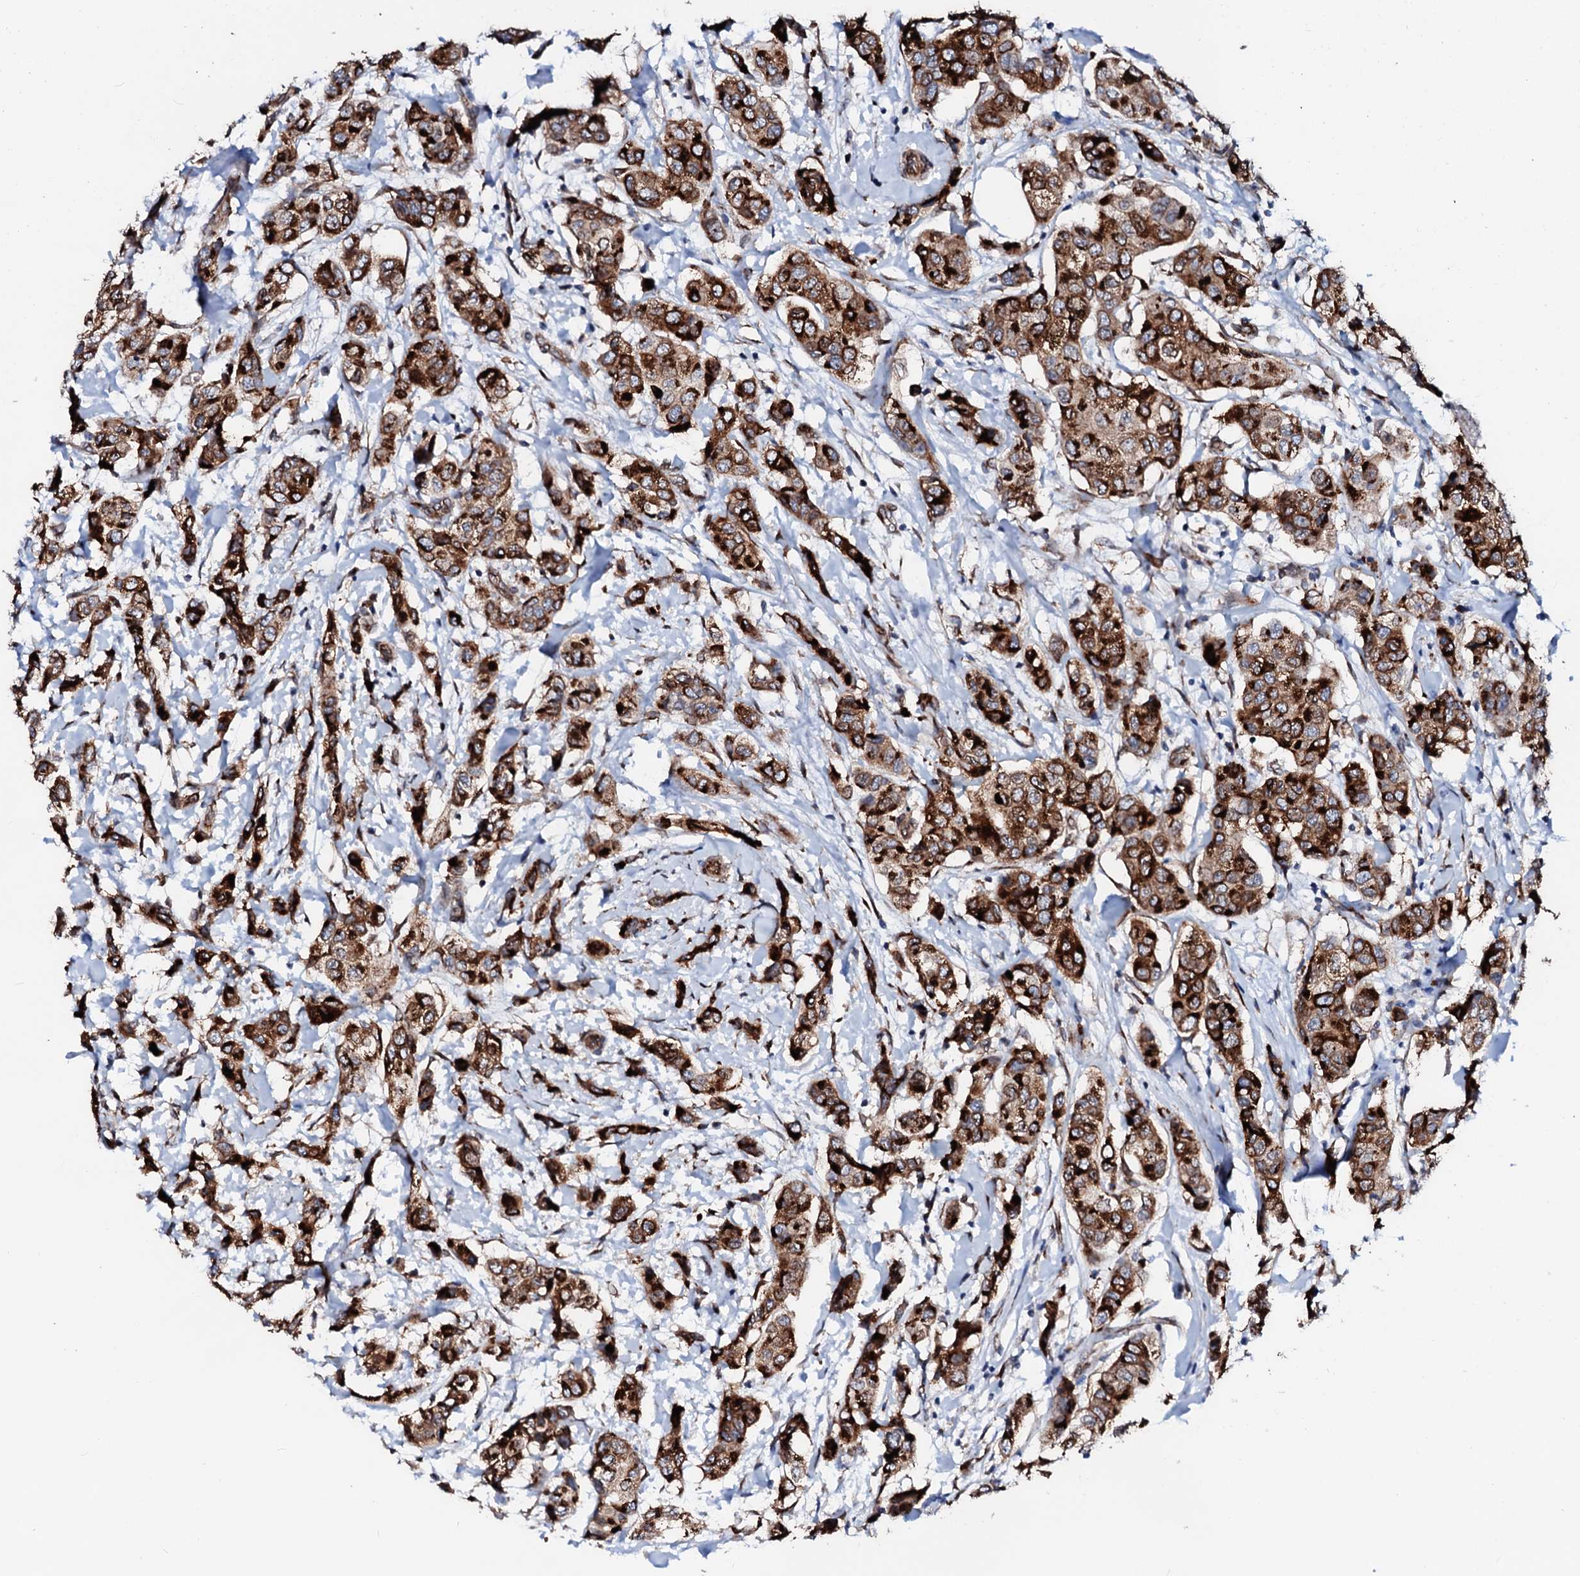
{"staining": {"intensity": "strong", "quantity": ">75%", "location": "cytoplasmic/membranous"}, "tissue": "breast cancer", "cell_type": "Tumor cells", "image_type": "cancer", "snomed": [{"axis": "morphology", "description": "Lobular carcinoma"}, {"axis": "topography", "description": "Breast"}], "caption": "DAB immunohistochemical staining of human breast cancer (lobular carcinoma) exhibits strong cytoplasmic/membranous protein expression in approximately >75% of tumor cells.", "gene": "TMCO3", "patient": {"sex": "female", "age": 51}}